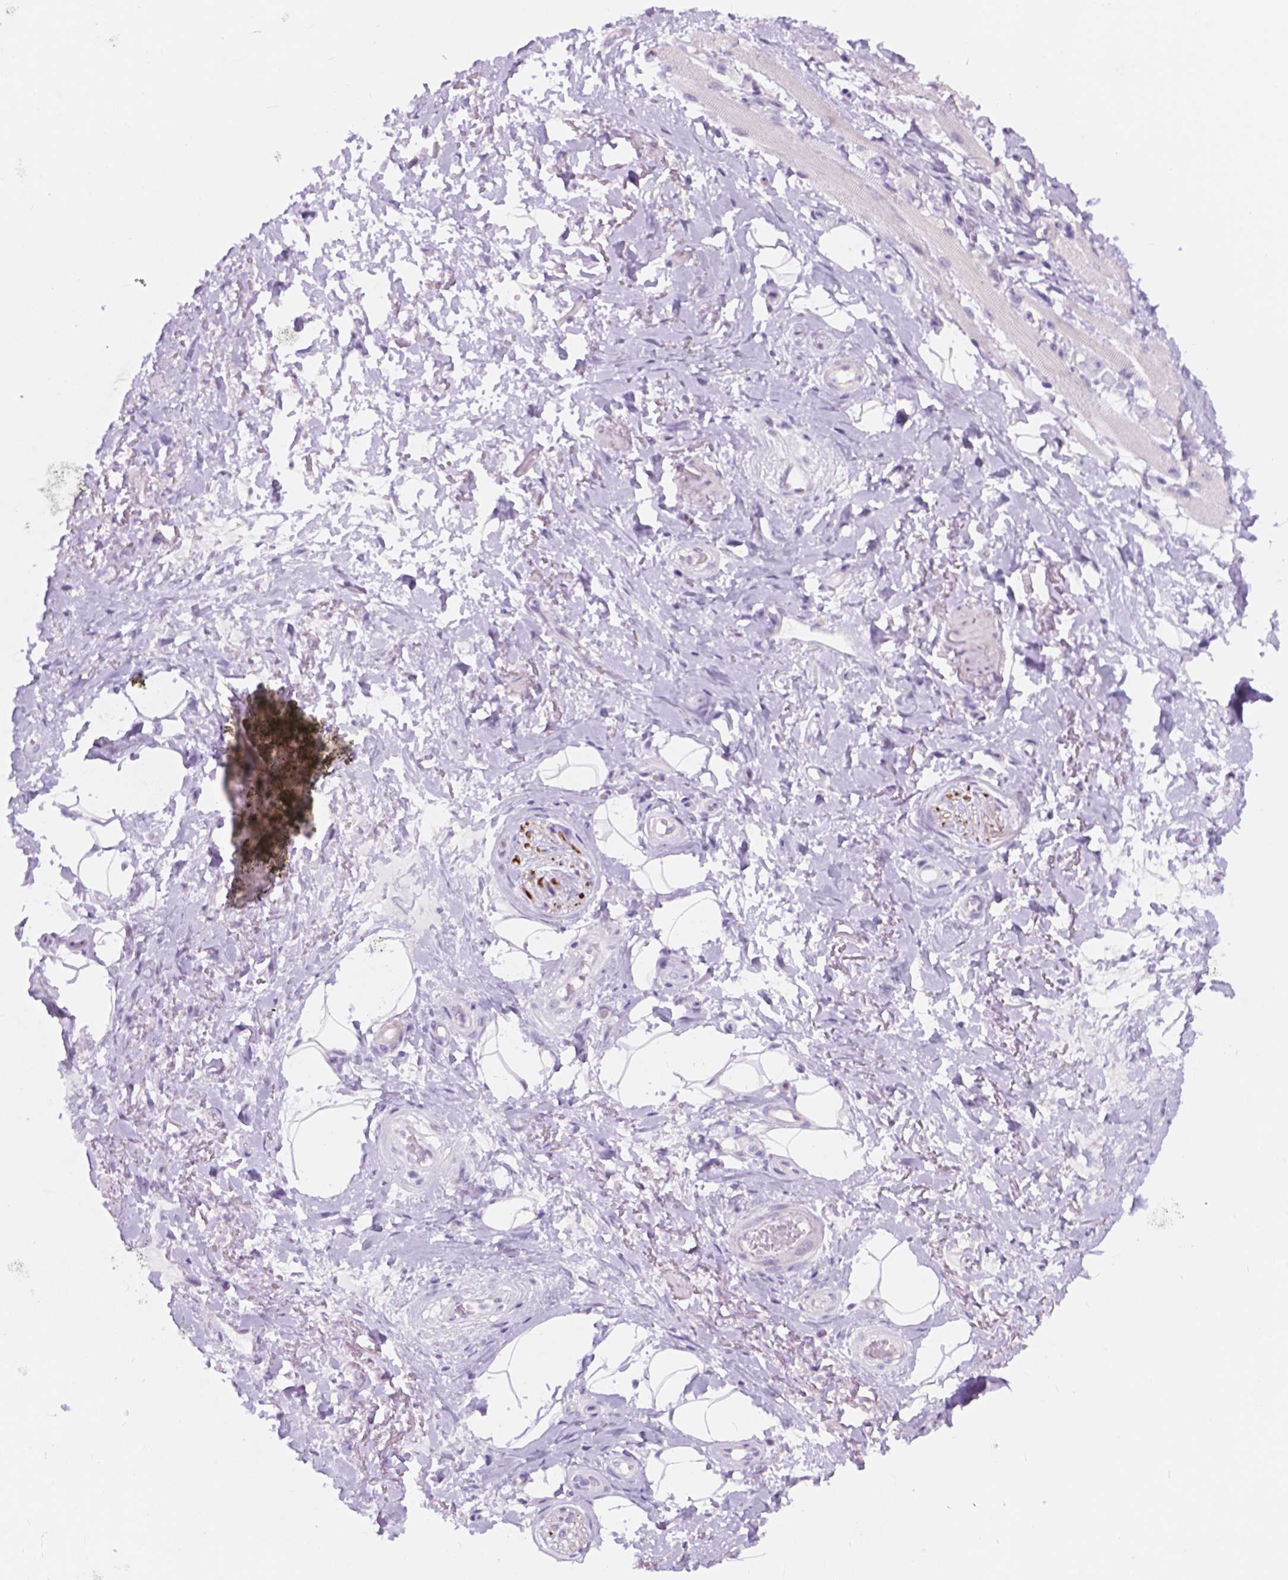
{"staining": {"intensity": "negative", "quantity": "none", "location": "none"}, "tissue": "adipose tissue", "cell_type": "Adipocytes", "image_type": "normal", "snomed": [{"axis": "morphology", "description": "Normal tissue, NOS"}, {"axis": "topography", "description": "Anal"}, {"axis": "topography", "description": "Peripheral nerve tissue"}], "caption": "An immunohistochemistry histopathology image of normal adipose tissue is shown. There is no staining in adipocytes of adipose tissue. The staining was performed using DAB (3,3'-diaminobenzidine) to visualize the protein expression in brown, while the nuclei were stained in blue with hematoxylin (Magnification: 20x).", "gene": "DCC", "patient": {"sex": "male", "age": 53}}